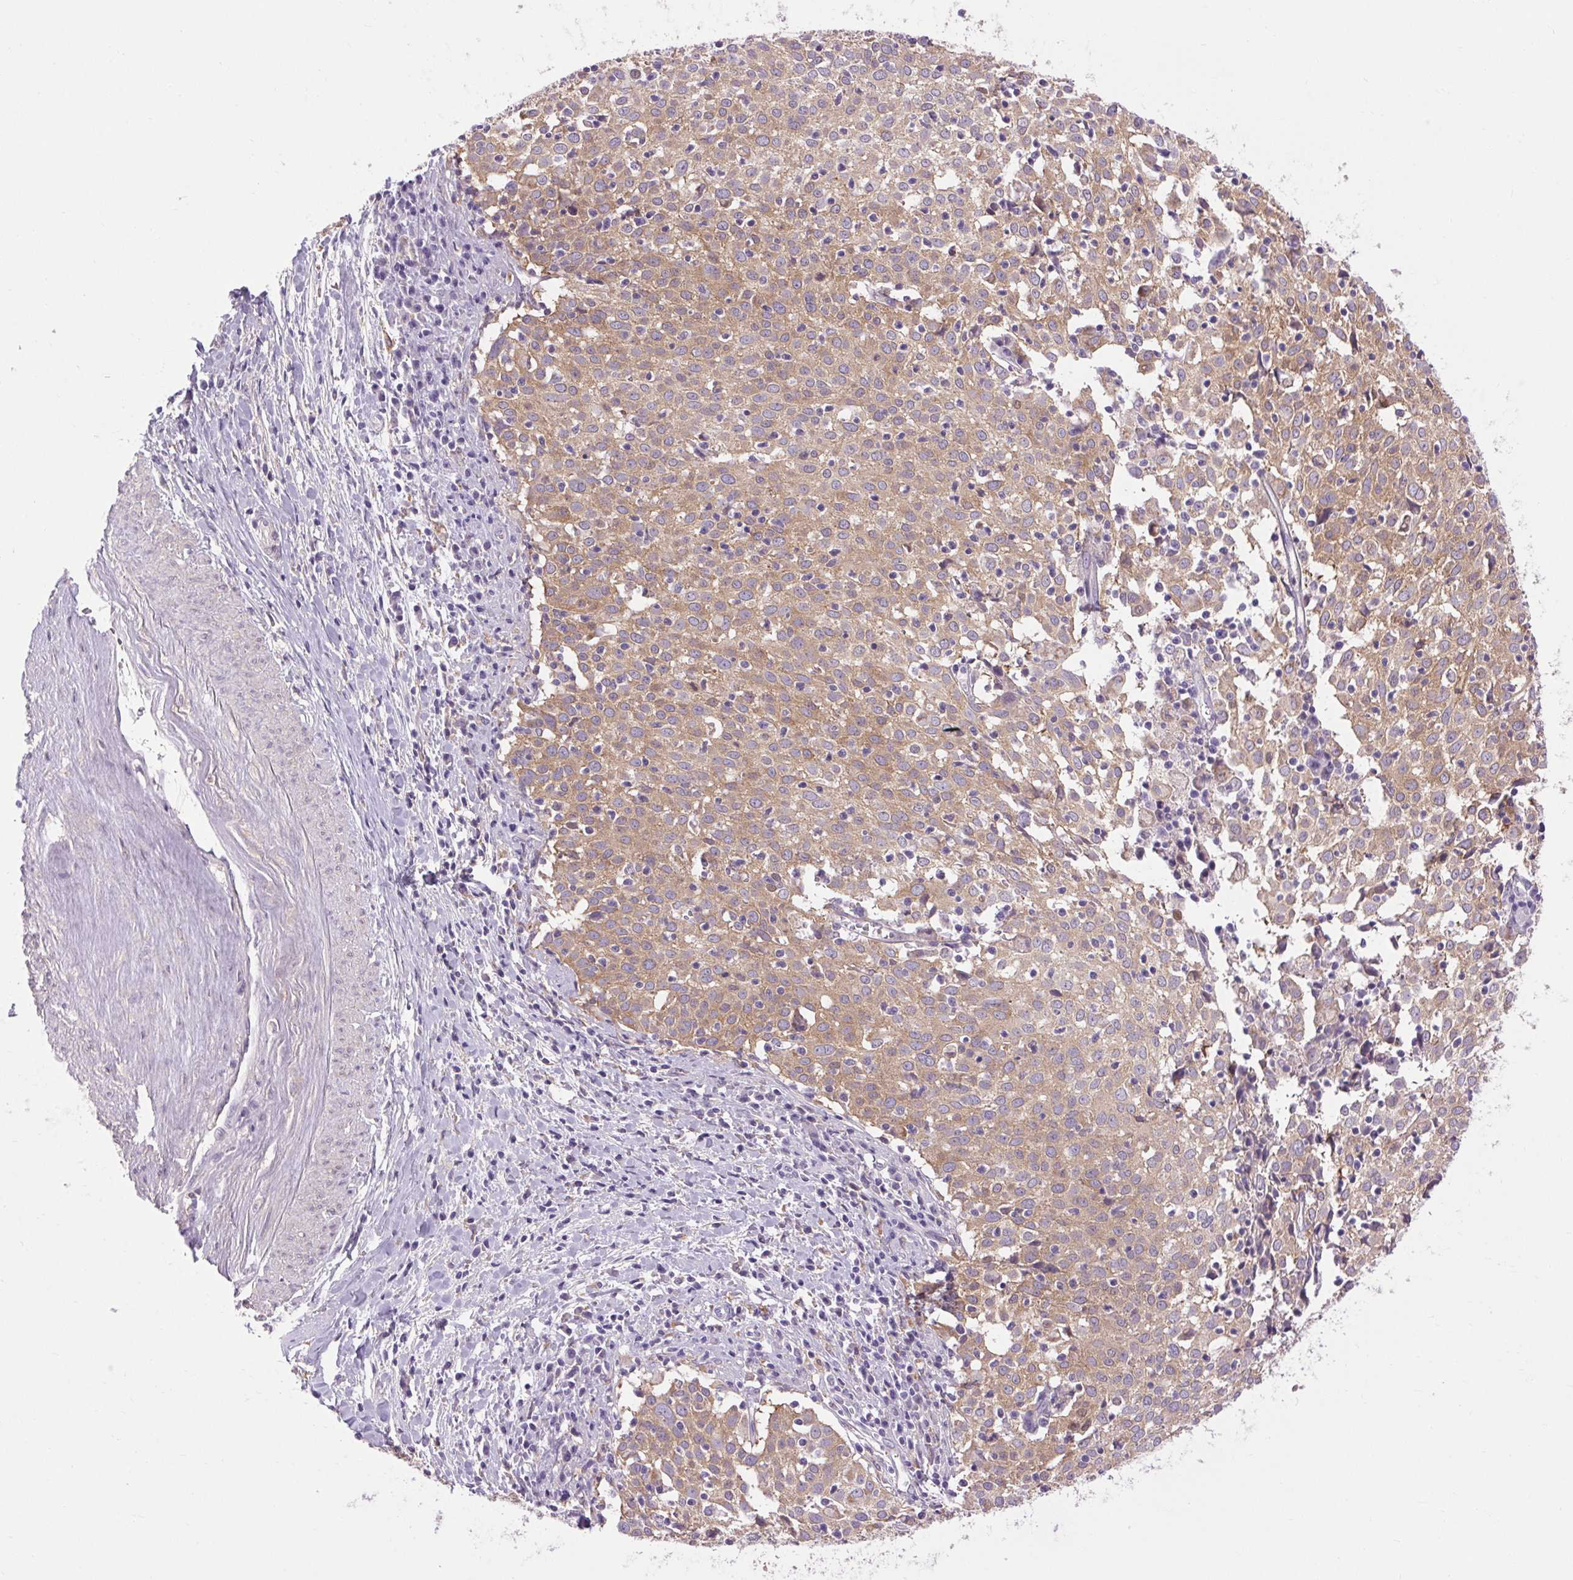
{"staining": {"intensity": "moderate", "quantity": ">75%", "location": "cytoplasmic/membranous"}, "tissue": "cervical cancer", "cell_type": "Tumor cells", "image_type": "cancer", "snomed": [{"axis": "morphology", "description": "Squamous cell carcinoma, NOS"}, {"axis": "topography", "description": "Cervix"}], "caption": "A high-resolution image shows immunohistochemistry (IHC) staining of cervical cancer, which shows moderate cytoplasmic/membranous staining in approximately >75% of tumor cells.", "gene": "SOWAHC", "patient": {"sex": "female", "age": 39}}